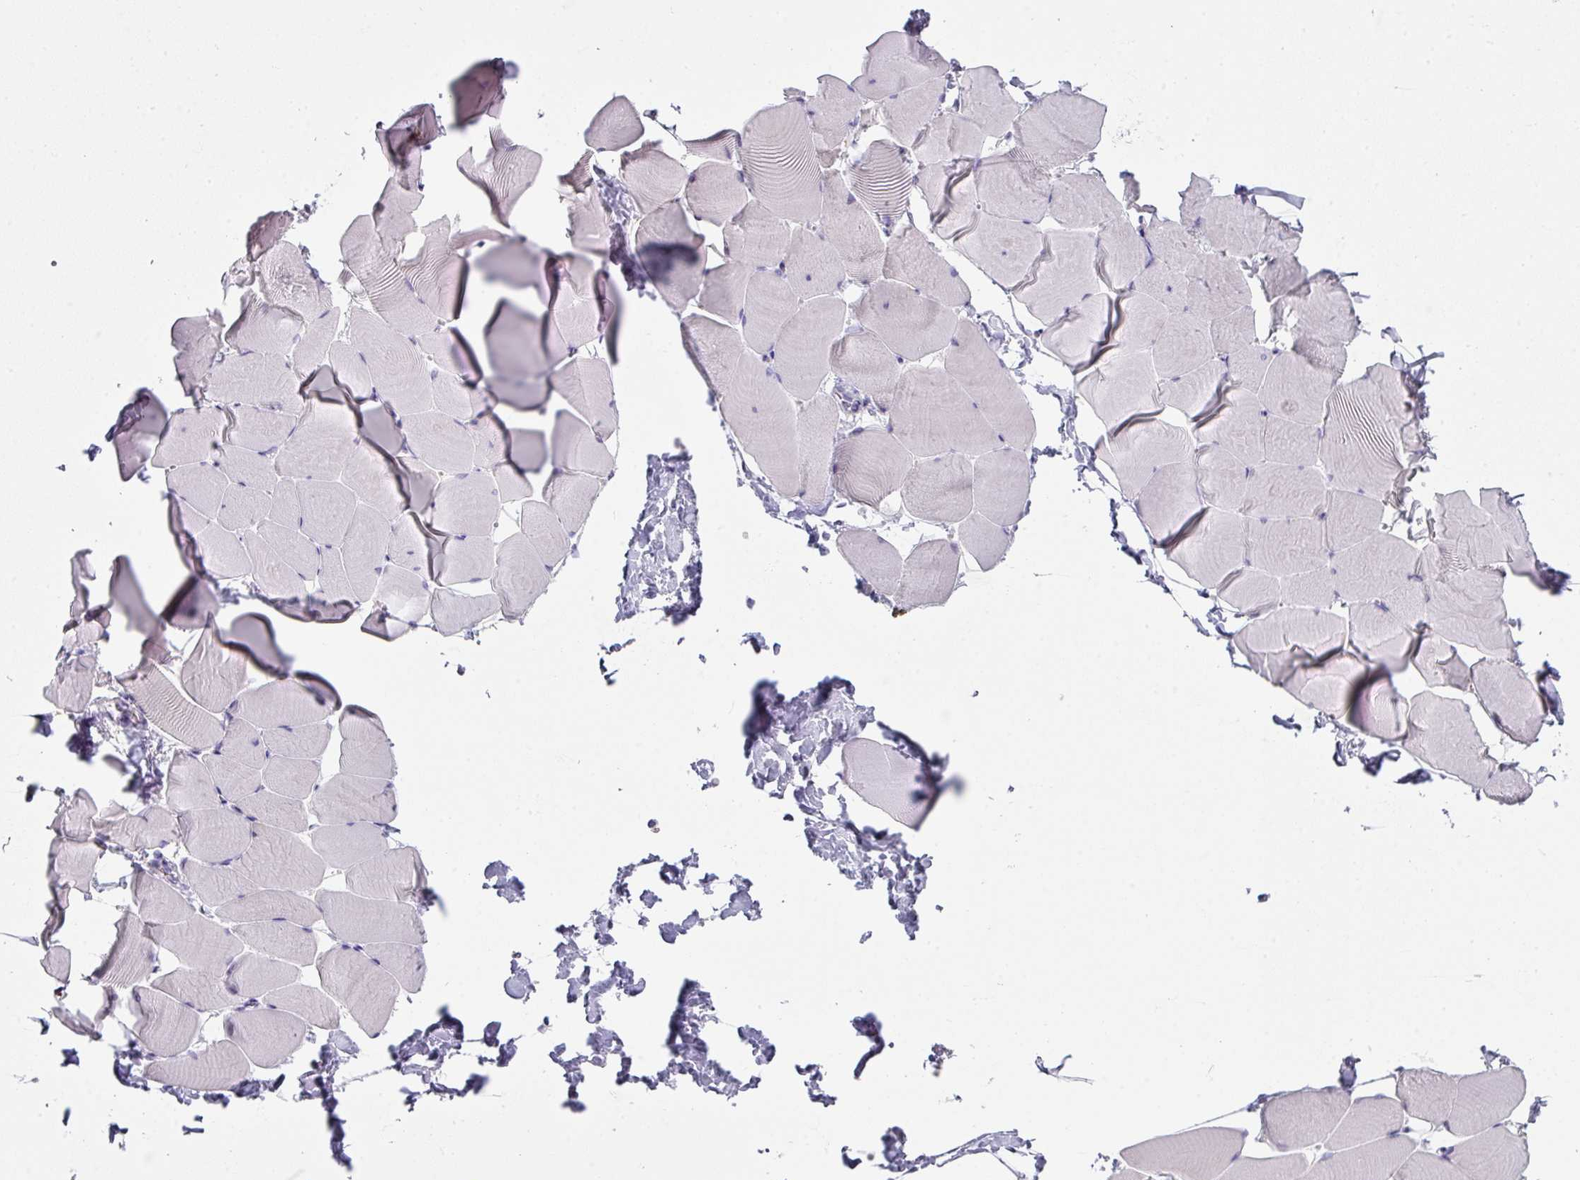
{"staining": {"intensity": "negative", "quantity": "none", "location": "none"}, "tissue": "skeletal muscle", "cell_type": "Myocytes", "image_type": "normal", "snomed": [{"axis": "morphology", "description": "Normal tissue, NOS"}, {"axis": "topography", "description": "Skeletal muscle"}], "caption": "Myocytes show no significant positivity in normal skeletal muscle. The staining was performed using DAB (3,3'-diaminobenzidine) to visualize the protein expression in brown, while the nuclei were stained in blue with hematoxylin (Magnification: 20x).", "gene": "DEFB115", "patient": {"sex": "male", "age": 25}}